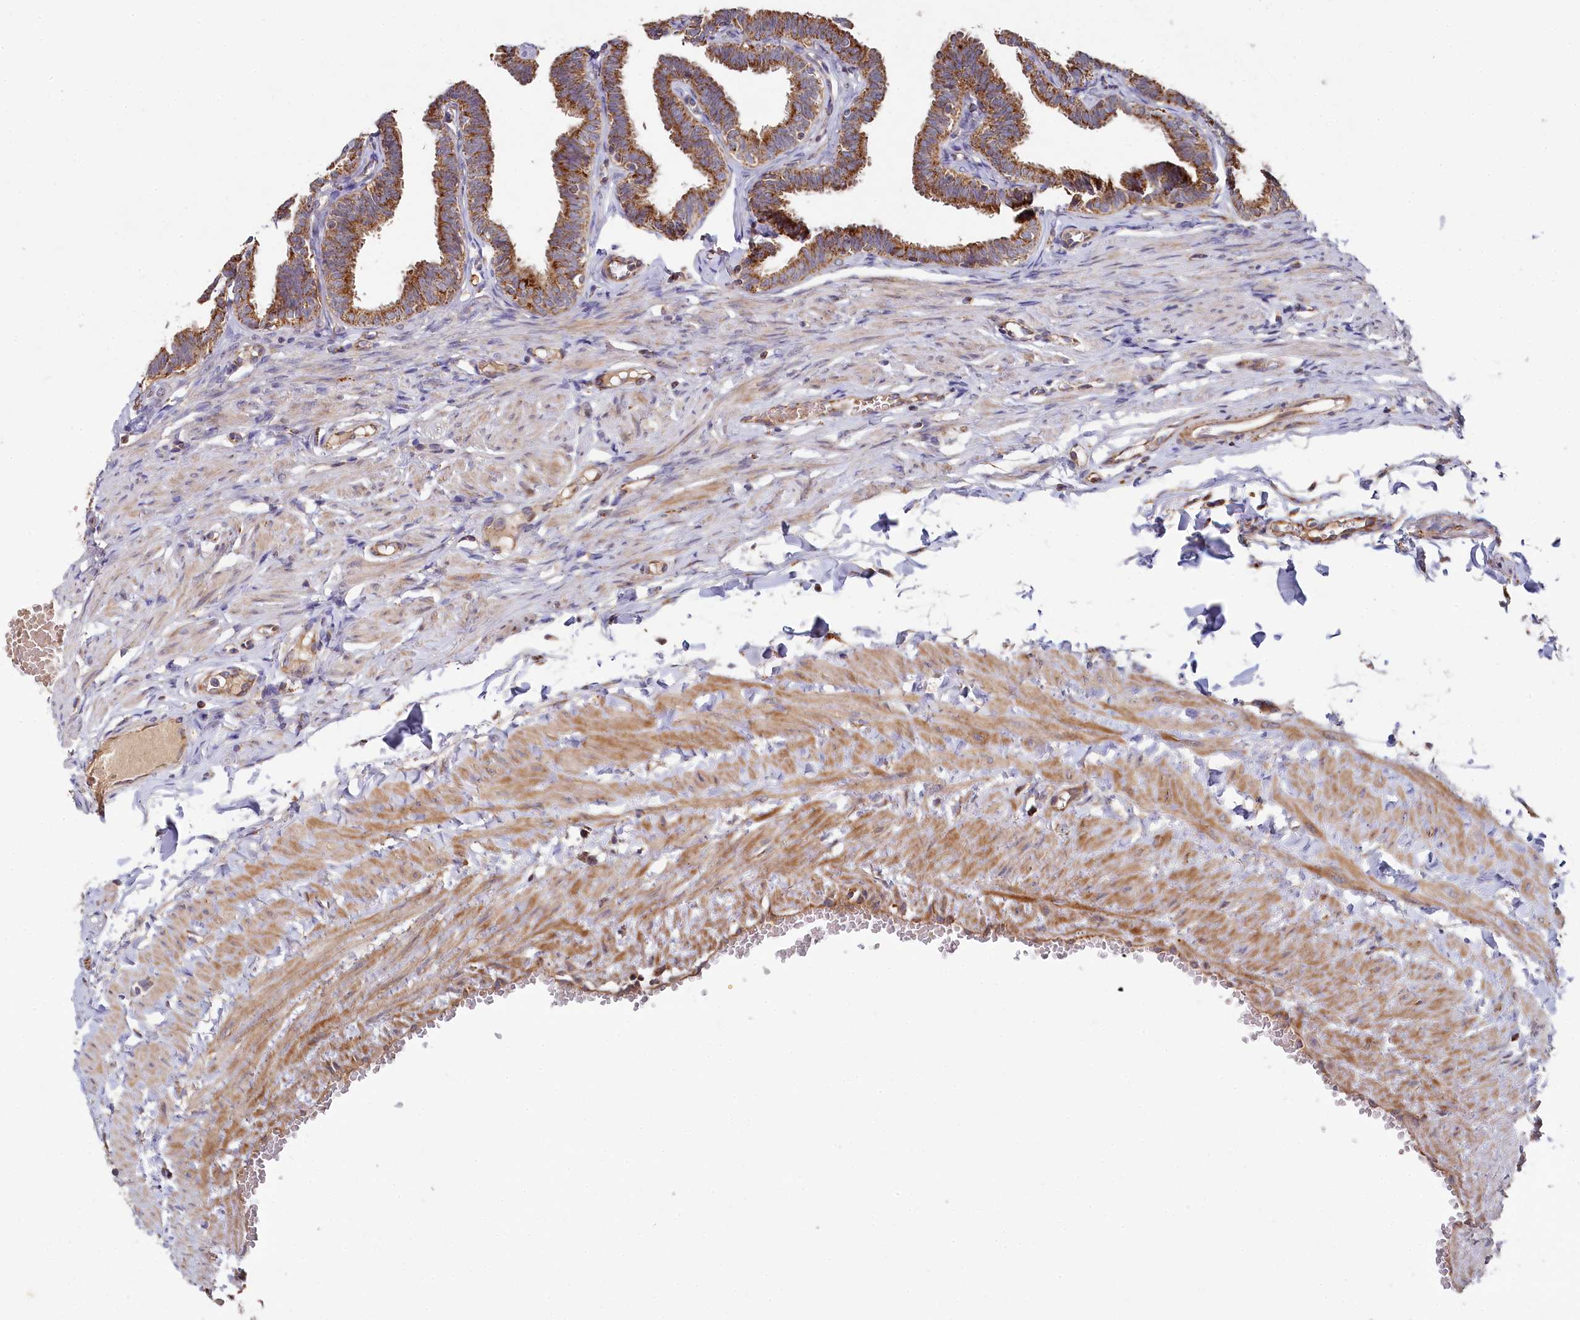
{"staining": {"intensity": "moderate", "quantity": ">75%", "location": "cytoplasmic/membranous"}, "tissue": "fallopian tube", "cell_type": "Glandular cells", "image_type": "normal", "snomed": [{"axis": "morphology", "description": "Normal tissue, NOS"}, {"axis": "topography", "description": "Fallopian tube"}, {"axis": "topography", "description": "Ovary"}], "caption": "Immunohistochemistry image of normal fallopian tube stained for a protein (brown), which shows medium levels of moderate cytoplasmic/membranous positivity in approximately >75% of glandular cells.", "gene": "HAUS2", "patient": {"sex": "female", "age": 23}}